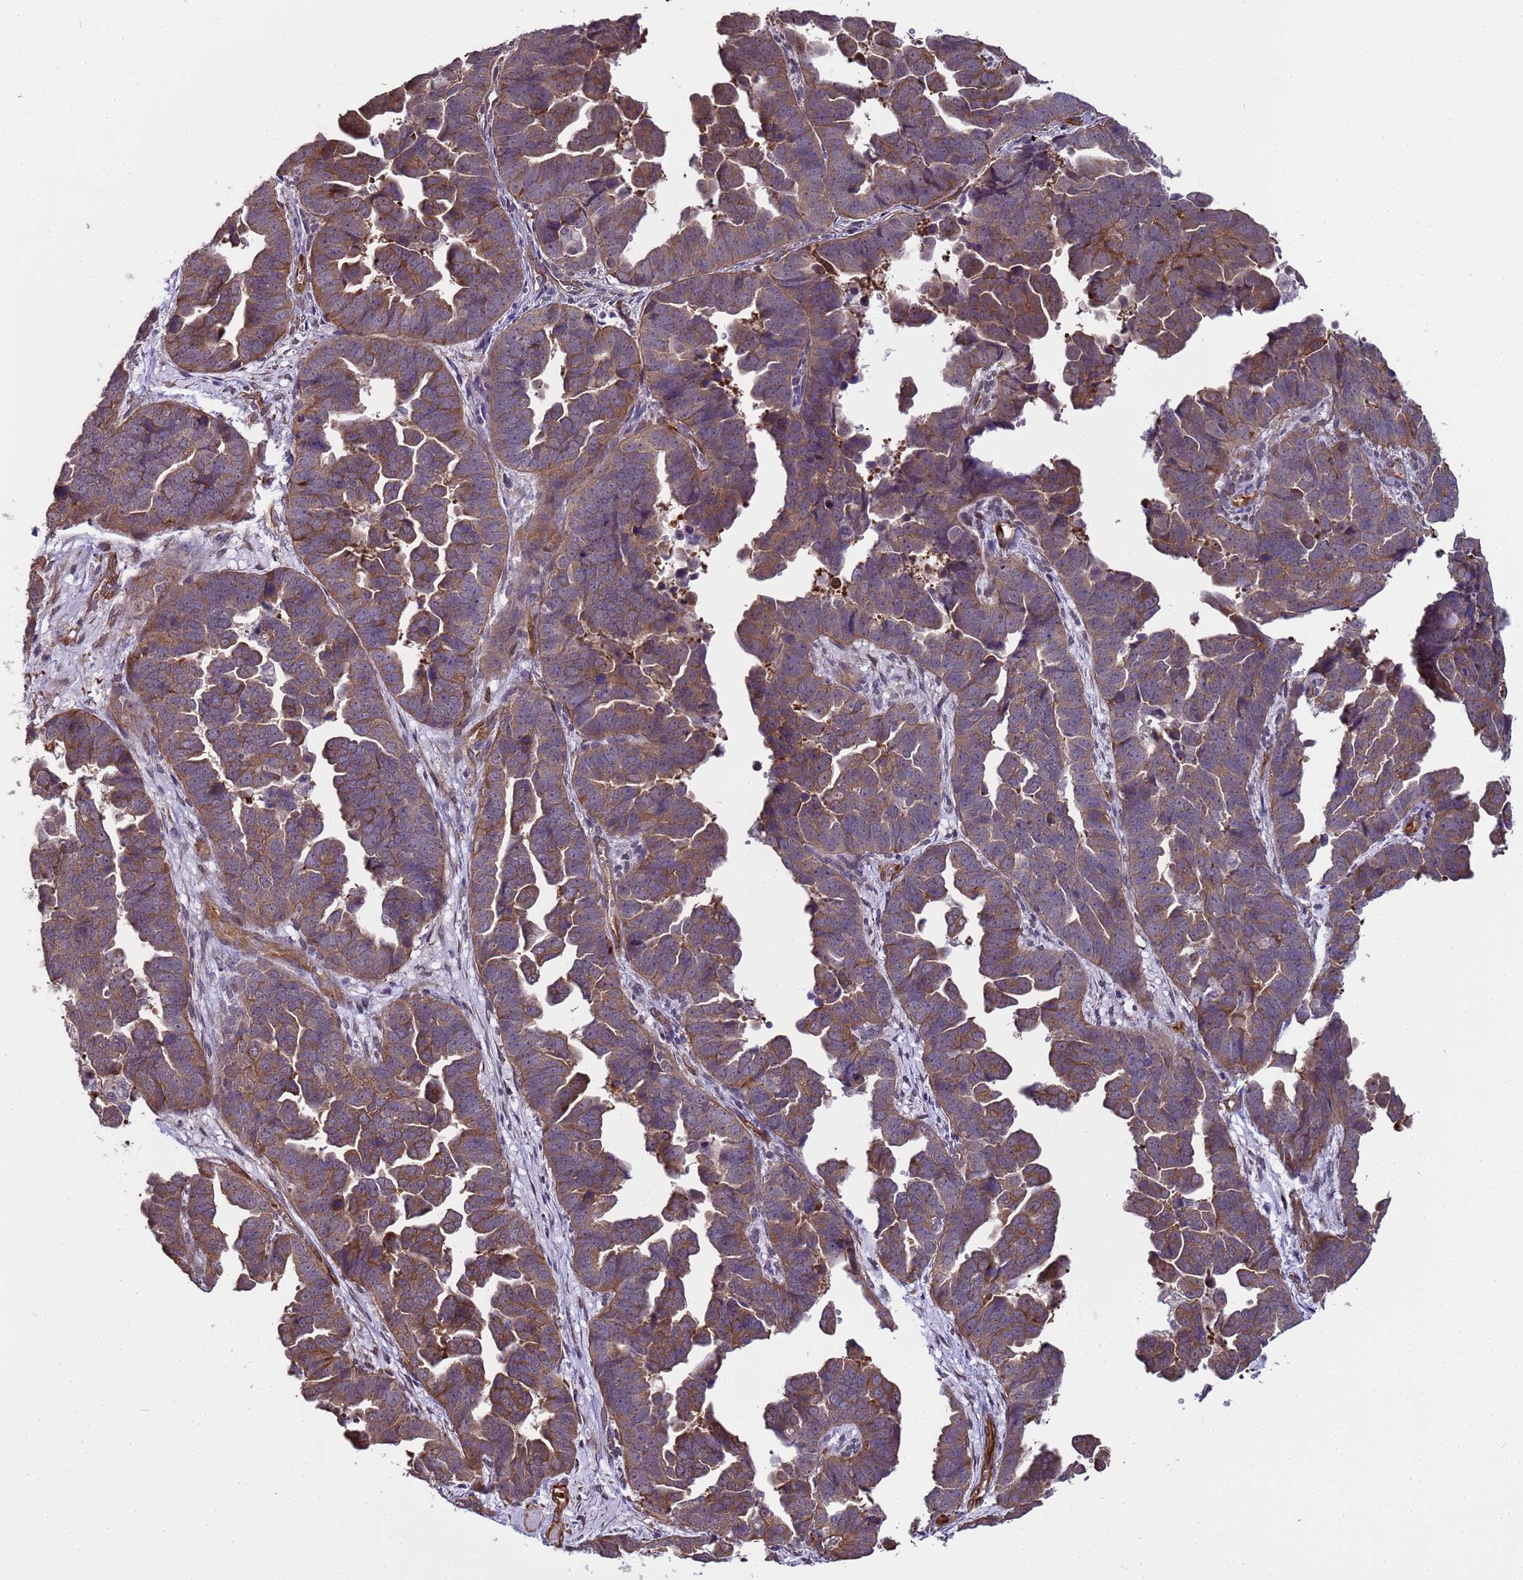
{"staining": {"intensity": "moderate", "quantity": ">75%", "location": "cytoplasmic/membranous"}, "tissue": "endometrial cancer", "cell_type": "Tumor cells", "image_type": "cancer", "snomed": [{"axis": "morphology", "description": "Adenocarcinoma, NOS"}, {"axis": "topography", "description": "Endometrium"}], "caption": "Immunohistochemistry (IHC) micrograph of neoplastic tissue: human endometrial adenocarcinoma stained using IHC shows medium levels of moderate protein expression localized specifically in the cytoplasmic/membranous of tumor cells, appearing as a cytoplasmic/membranous brown color.", "gene": "ITGB4", "patient": {"sex": "female", "age": 75}}